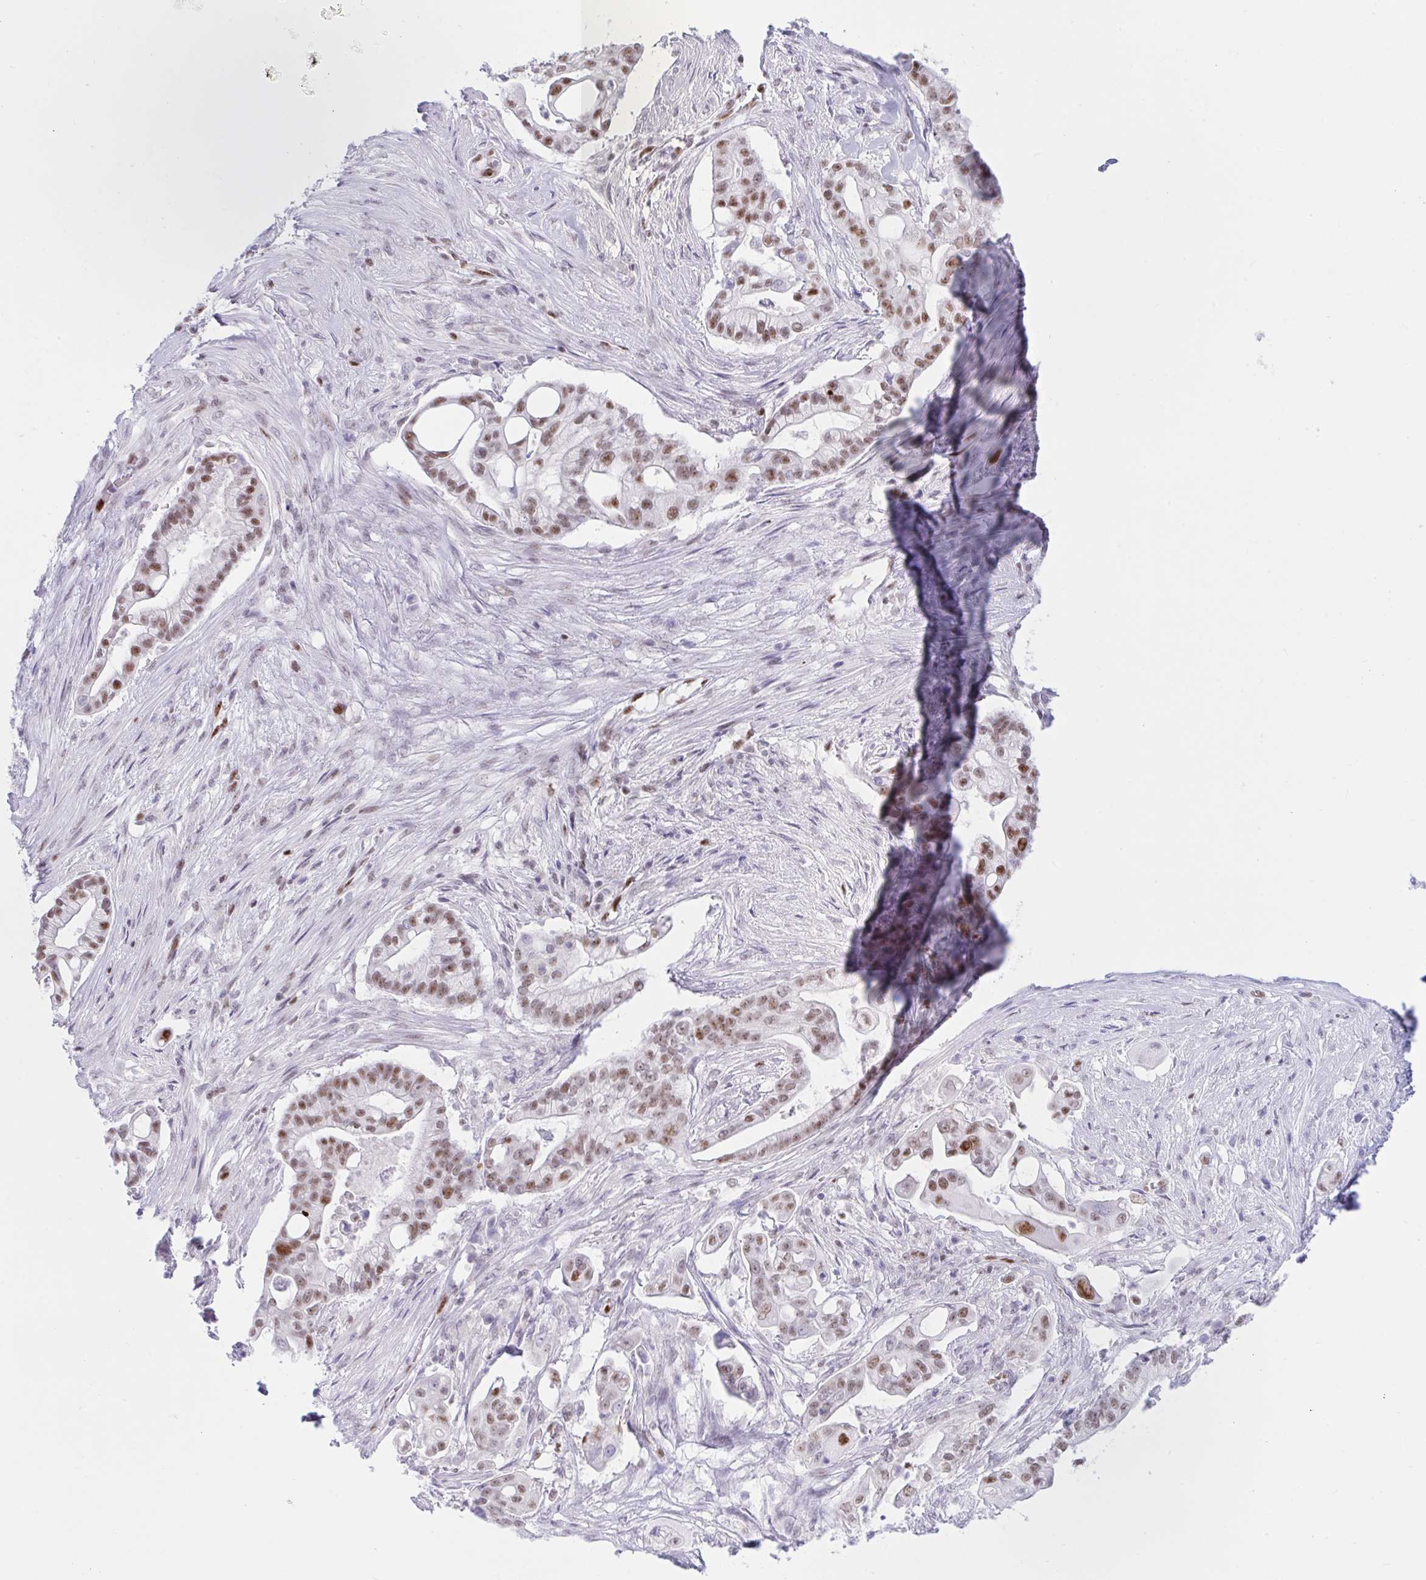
{"staining": {"intensity": "moderate", "quantity": "25%-75%", "location": "nuclear"}, "tissue": "pancreatic cancer", "cell_type": "Tumor cells", "image_type": "cancer", "snomed": [{"axis": "morphology", "description": "Adenocarcinoma, NOS"}, {"axis": "topography", "description": "Pancreas"}], "caption": "About 25%-75% of tumor cells in pancreatic cancer display moderate nuclear protein staining as visualized by brown immunohistochemical staining.", "gene": "IKZF2", "patient": {"sex": "female", "age": 69}}